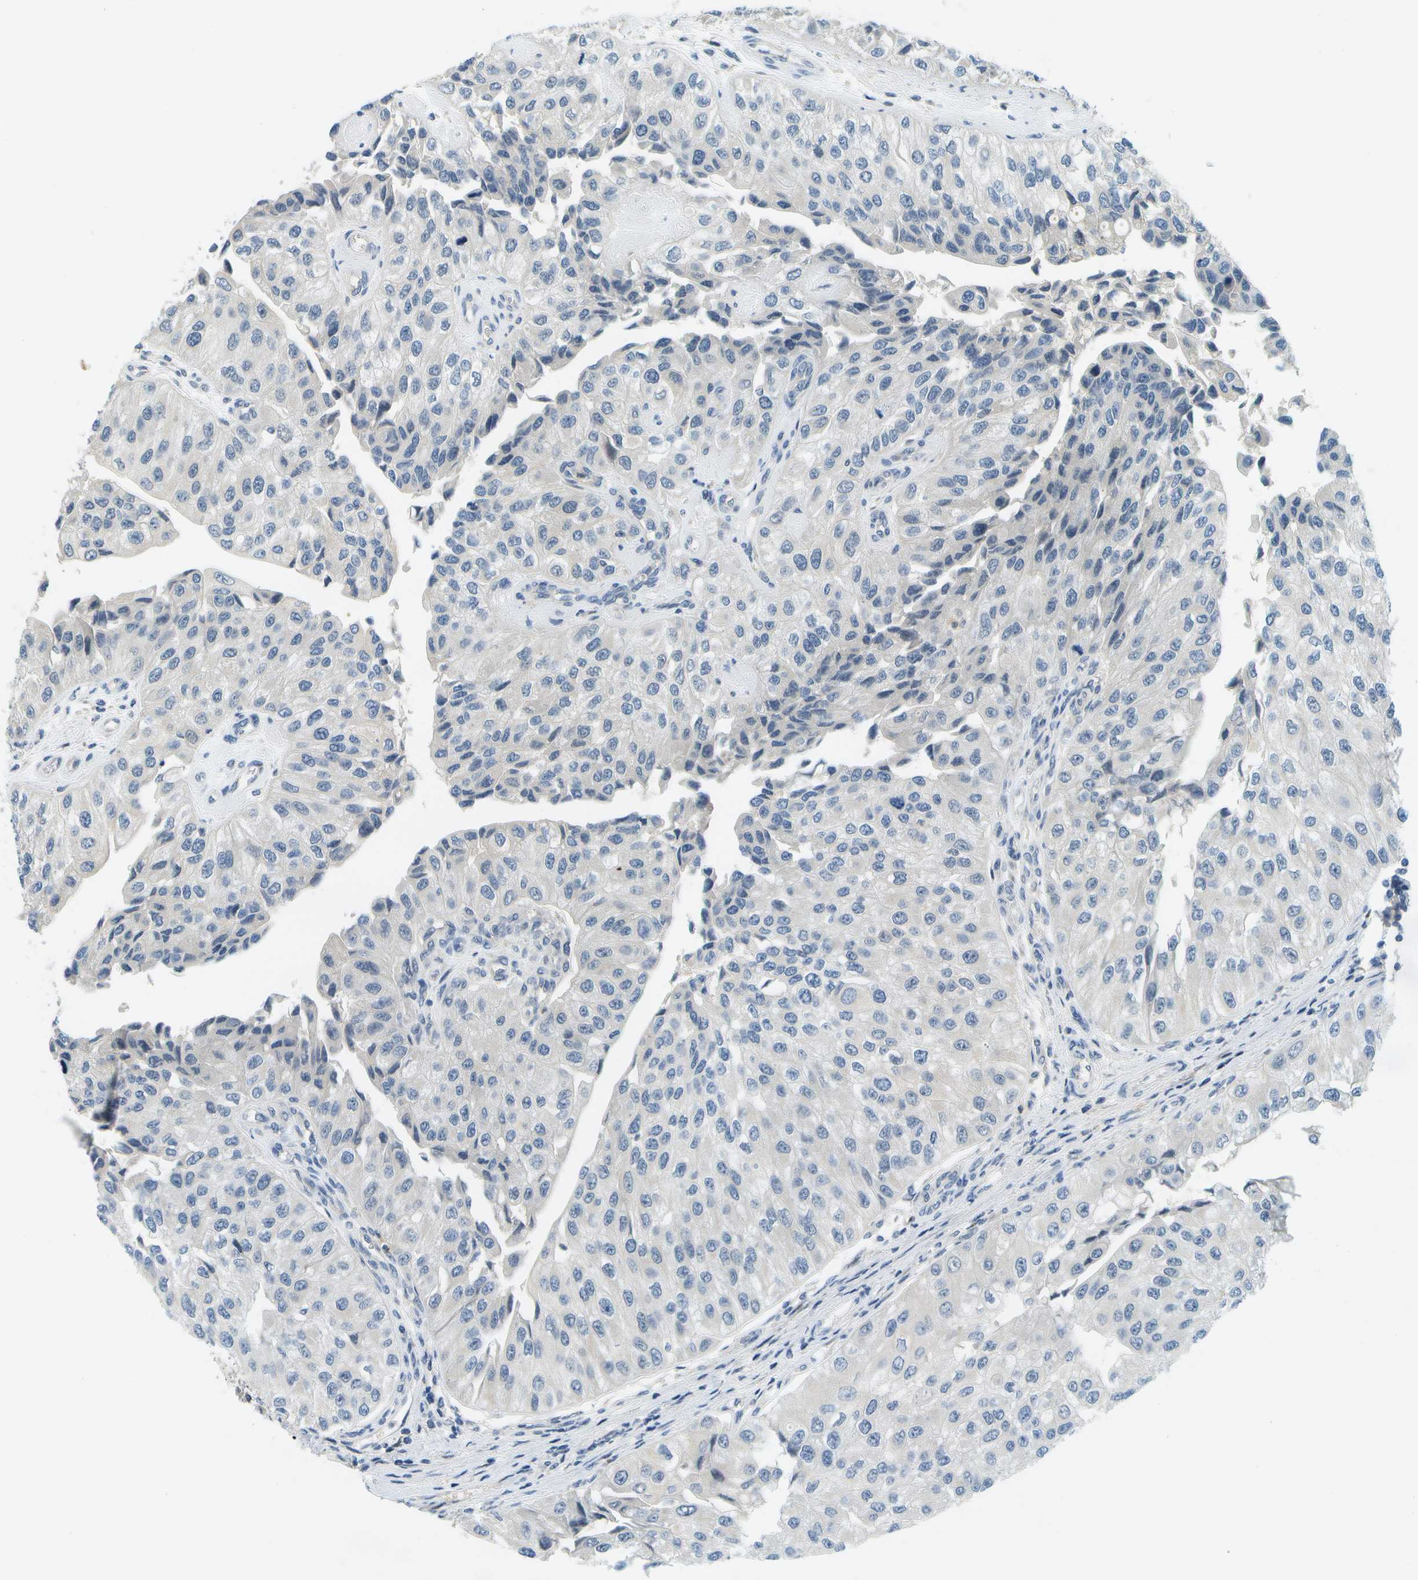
{"staining": {"intensity": "negative", "quantity": "none", "location": "none"}, "tissue": "urothelial cancer", "cell_type": "Tumor cells", "image_type": "cancer", "snomed": [{"axis": "morphology", "description": "Urothelial carcinoma, High grade"}, {"axis": "topography", "description": "Kidney"}, {"axis": "topography", "description": "Urinary bladder"}], "caption": "Immunohistochemical staining of human urothelial cancer shows no significant positivity in tumor cells.", "gene": "RASGRP2", "patient": {"sex": "male", "age": 77}}